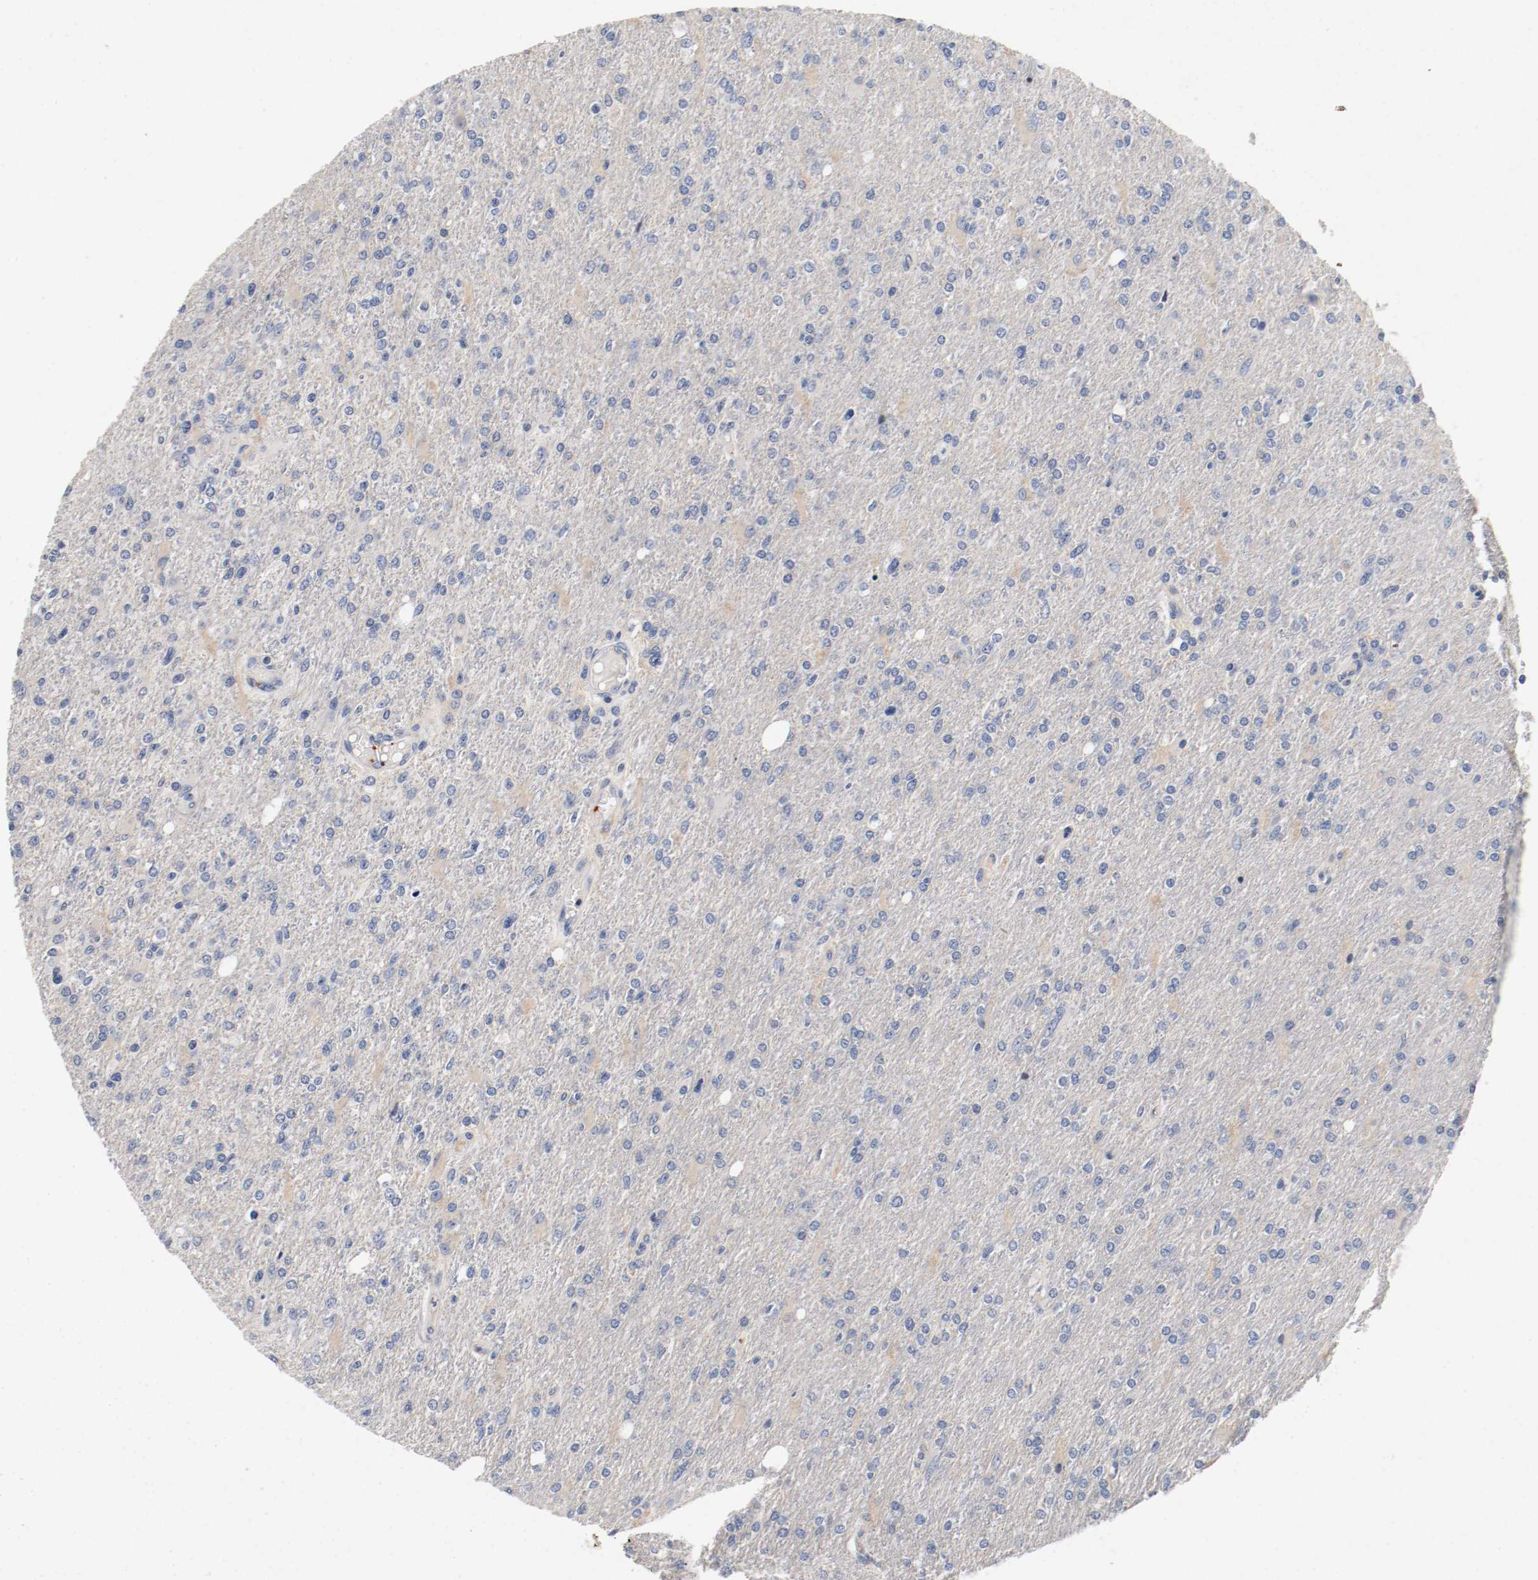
{"staining": {"intensity": "negative", "quantity": "none", "location": "none"}, "tissue": "glioma", "cell_type": "Tumor cells", "image_type": "cancer", "snomed": [{"axis": "morphology", "description": "Glioma, malignant, High grade"}, {"axis": "topography", "description": "Cerebral cortex"}], "caption": "IHC photomicrograph of neoplastic tissue: malignant glioma (high-grade) stained with DAB shows no significant protein staining in tumor cells. The staining was performed using DAB to visualize the protein expression in brown, while the nuclei were stained in blue with hematoxylin (Magnification: 20x).", "gene": "PIM1", "patient": {"sex": "male", "age": 76}}